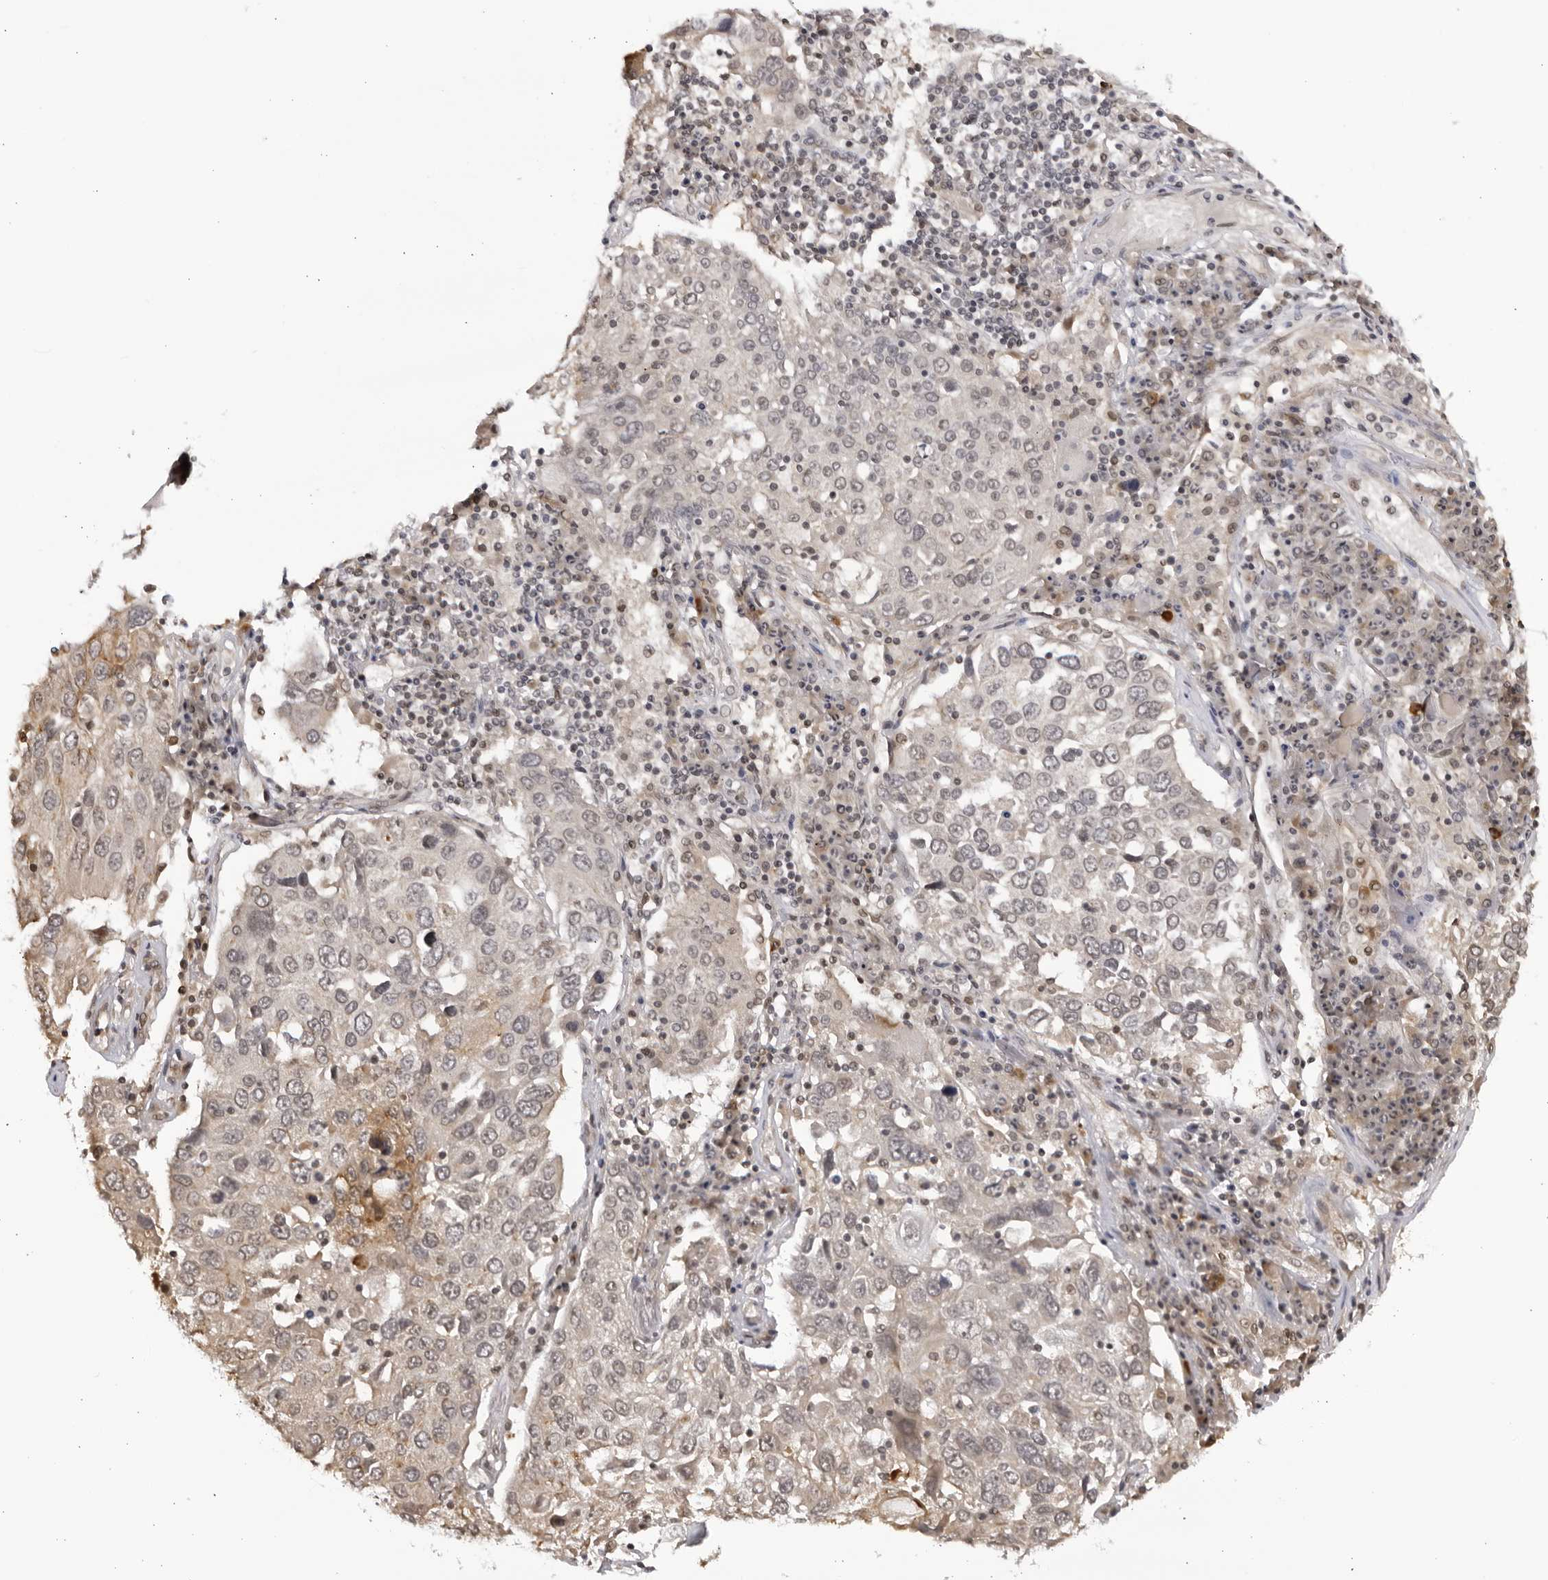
{"staining": {"intensity": "weak", "quantity": "<25%", "location": "nuclear"}, "tissue": "lung cancer", "cell_type": "Tumor cells", "image_type": "cancer", "snomed": [{"axis": "morphology", "description": "Squamous cell carcinoma, NOS"}, {"axis": "topography", "description": "Lung"}], "caption": "Immunohistochemistry image of human squamous cell carcinoma (lung) stained for a protein (brown), which exhibits no positivity in tumor cells.", "gene": "RASGEF1C", "patient": {"sex": "male", "age": 65}}